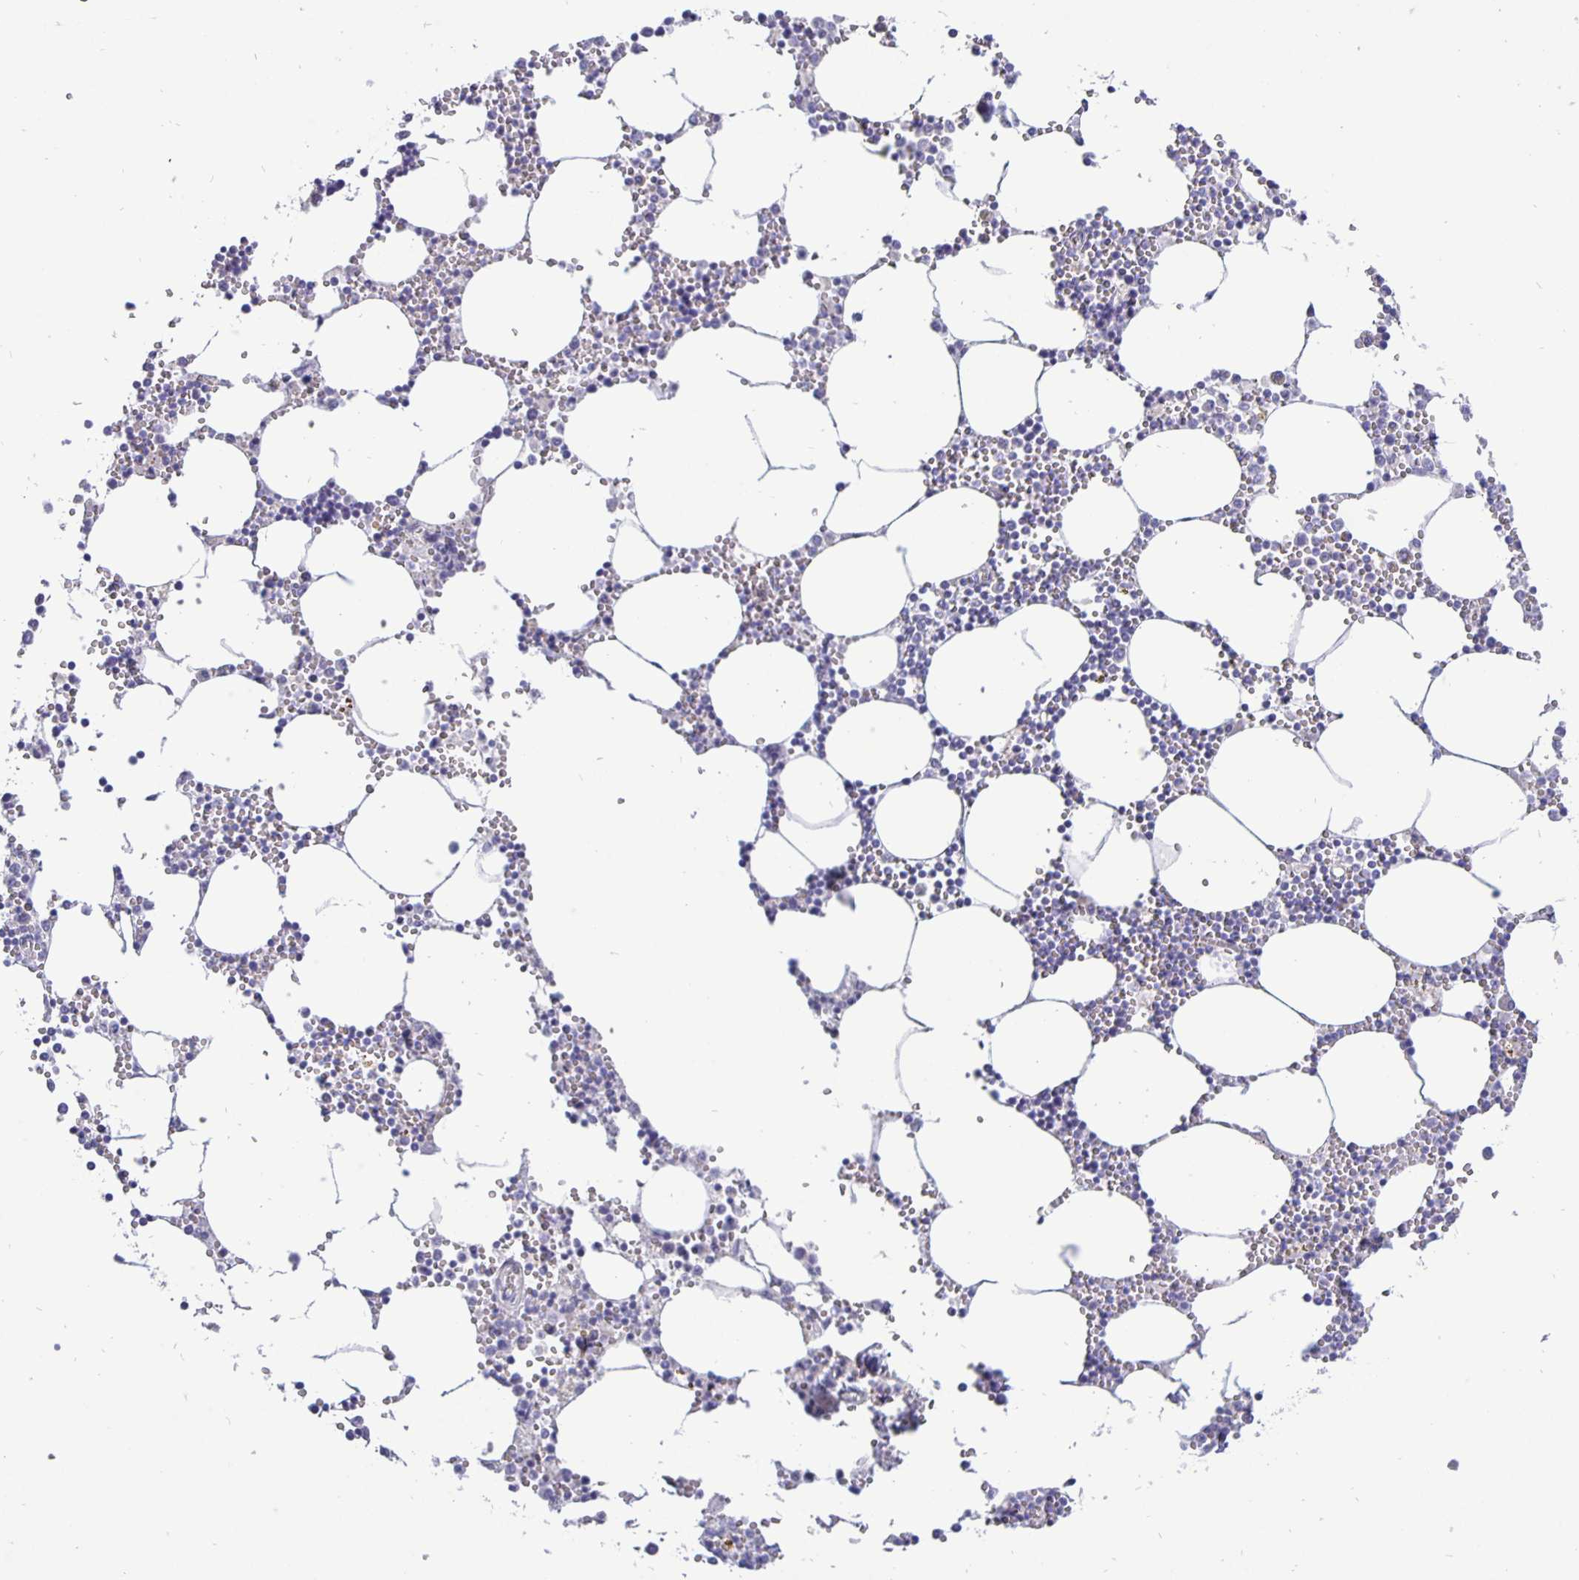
{"staining": {"intensity": "negative", "quantity": "none", "location": "none"}, "tissue": "bone marrow", "cell_type": "Hematopoietic cells", "image_type": "normal", "snomed": [{"axis": "morphology", "description": "Normal tissue, NOS"}, {"axis": "topography", "description": "Bone marrow"}], "caption": "This is an immunohistochemistry image of unremarkable bone marrow. There is no expression in hematopoietic cells.", "gene": "ERBB2", "patient": {"sex": "male", "age": 54}}